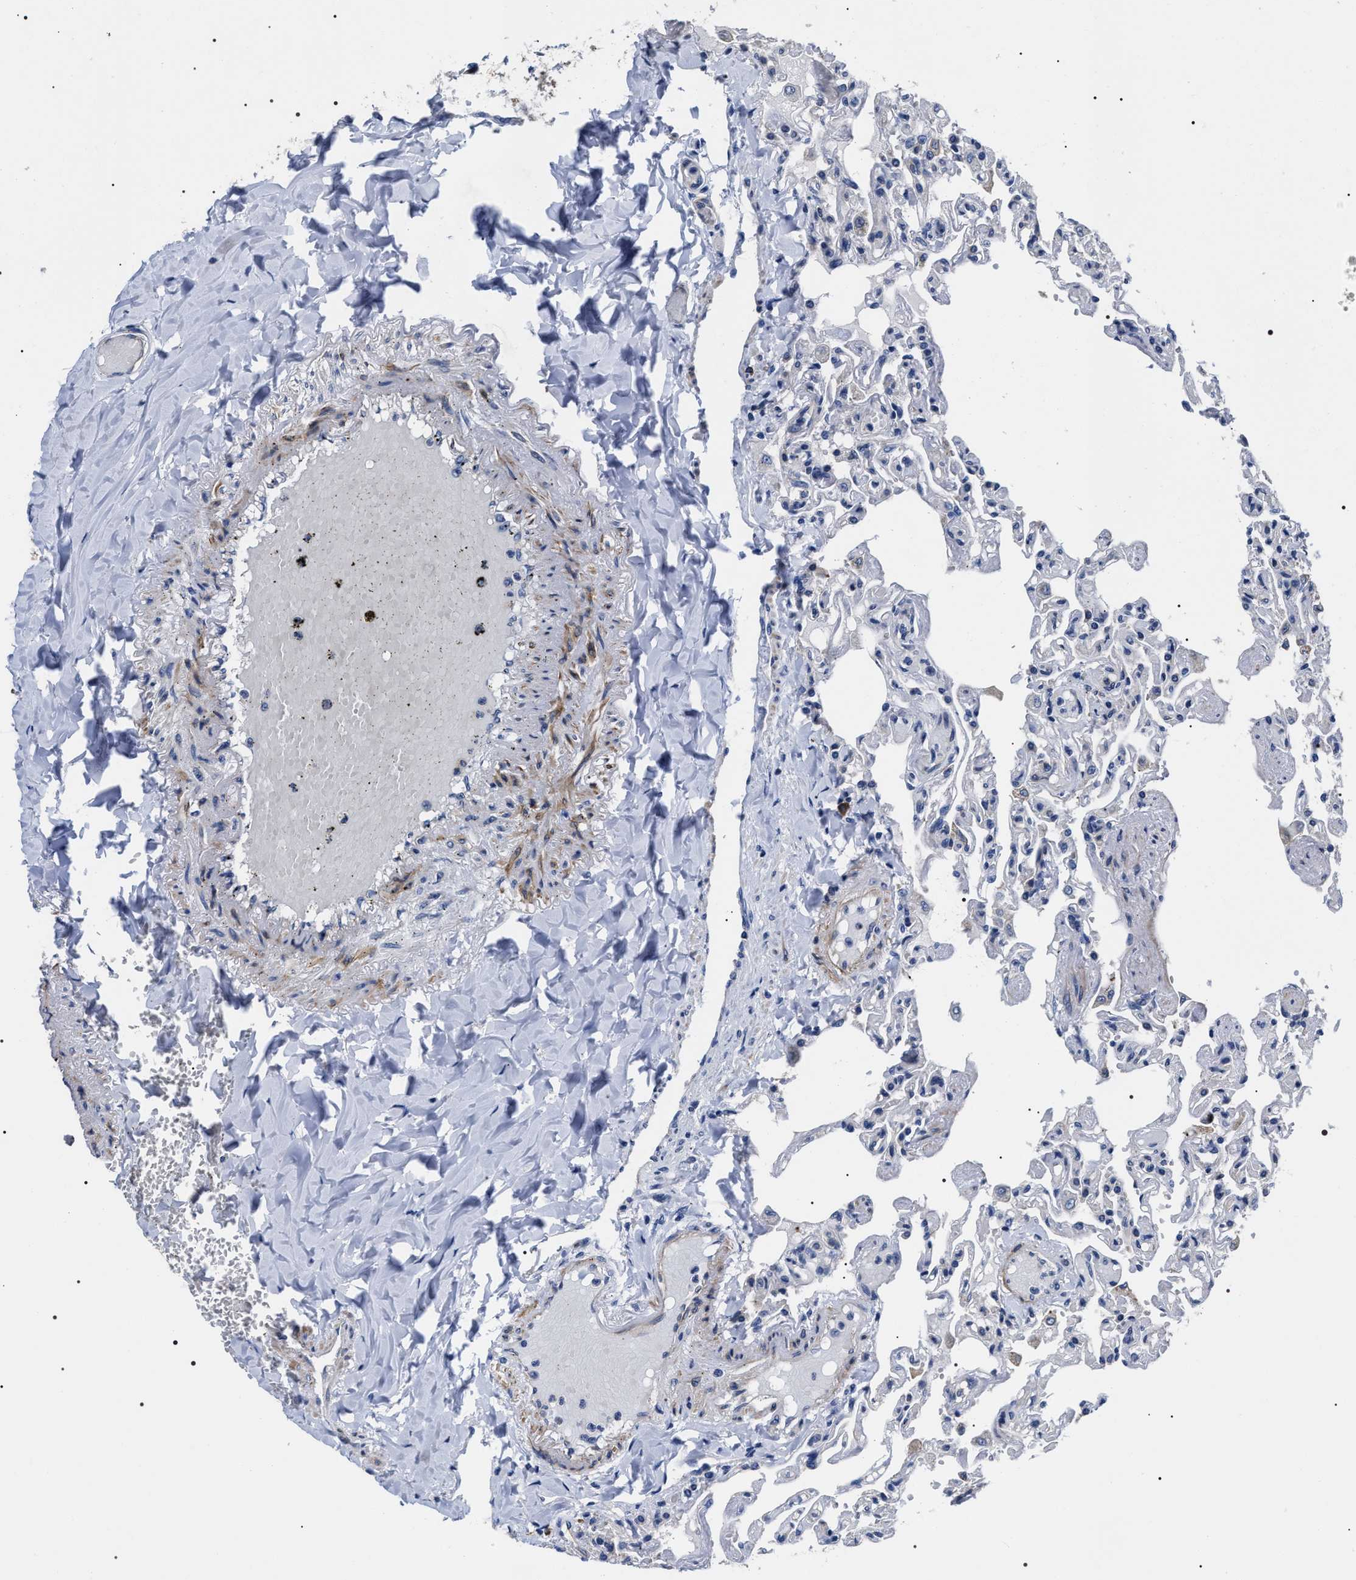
{"staining": {"intensity": "weak", "quantity": "<25%", "location": "cytoplasmic/membranous"}, "tissue": "lung", "cell_type": "Alveolar cells", "image_type": "normal", "snomed": [{"axis": "morphology", "description": "Normal tissue, NOS"}, {"axis": "topography", "description": "Lung"}], "caption": "Human lung stained for a protein using immunohistochemistry (IHC) displays no staining in alveolar cells.", "gene": "MIS18A", "patient": {"sex": "male", "age": 21}}